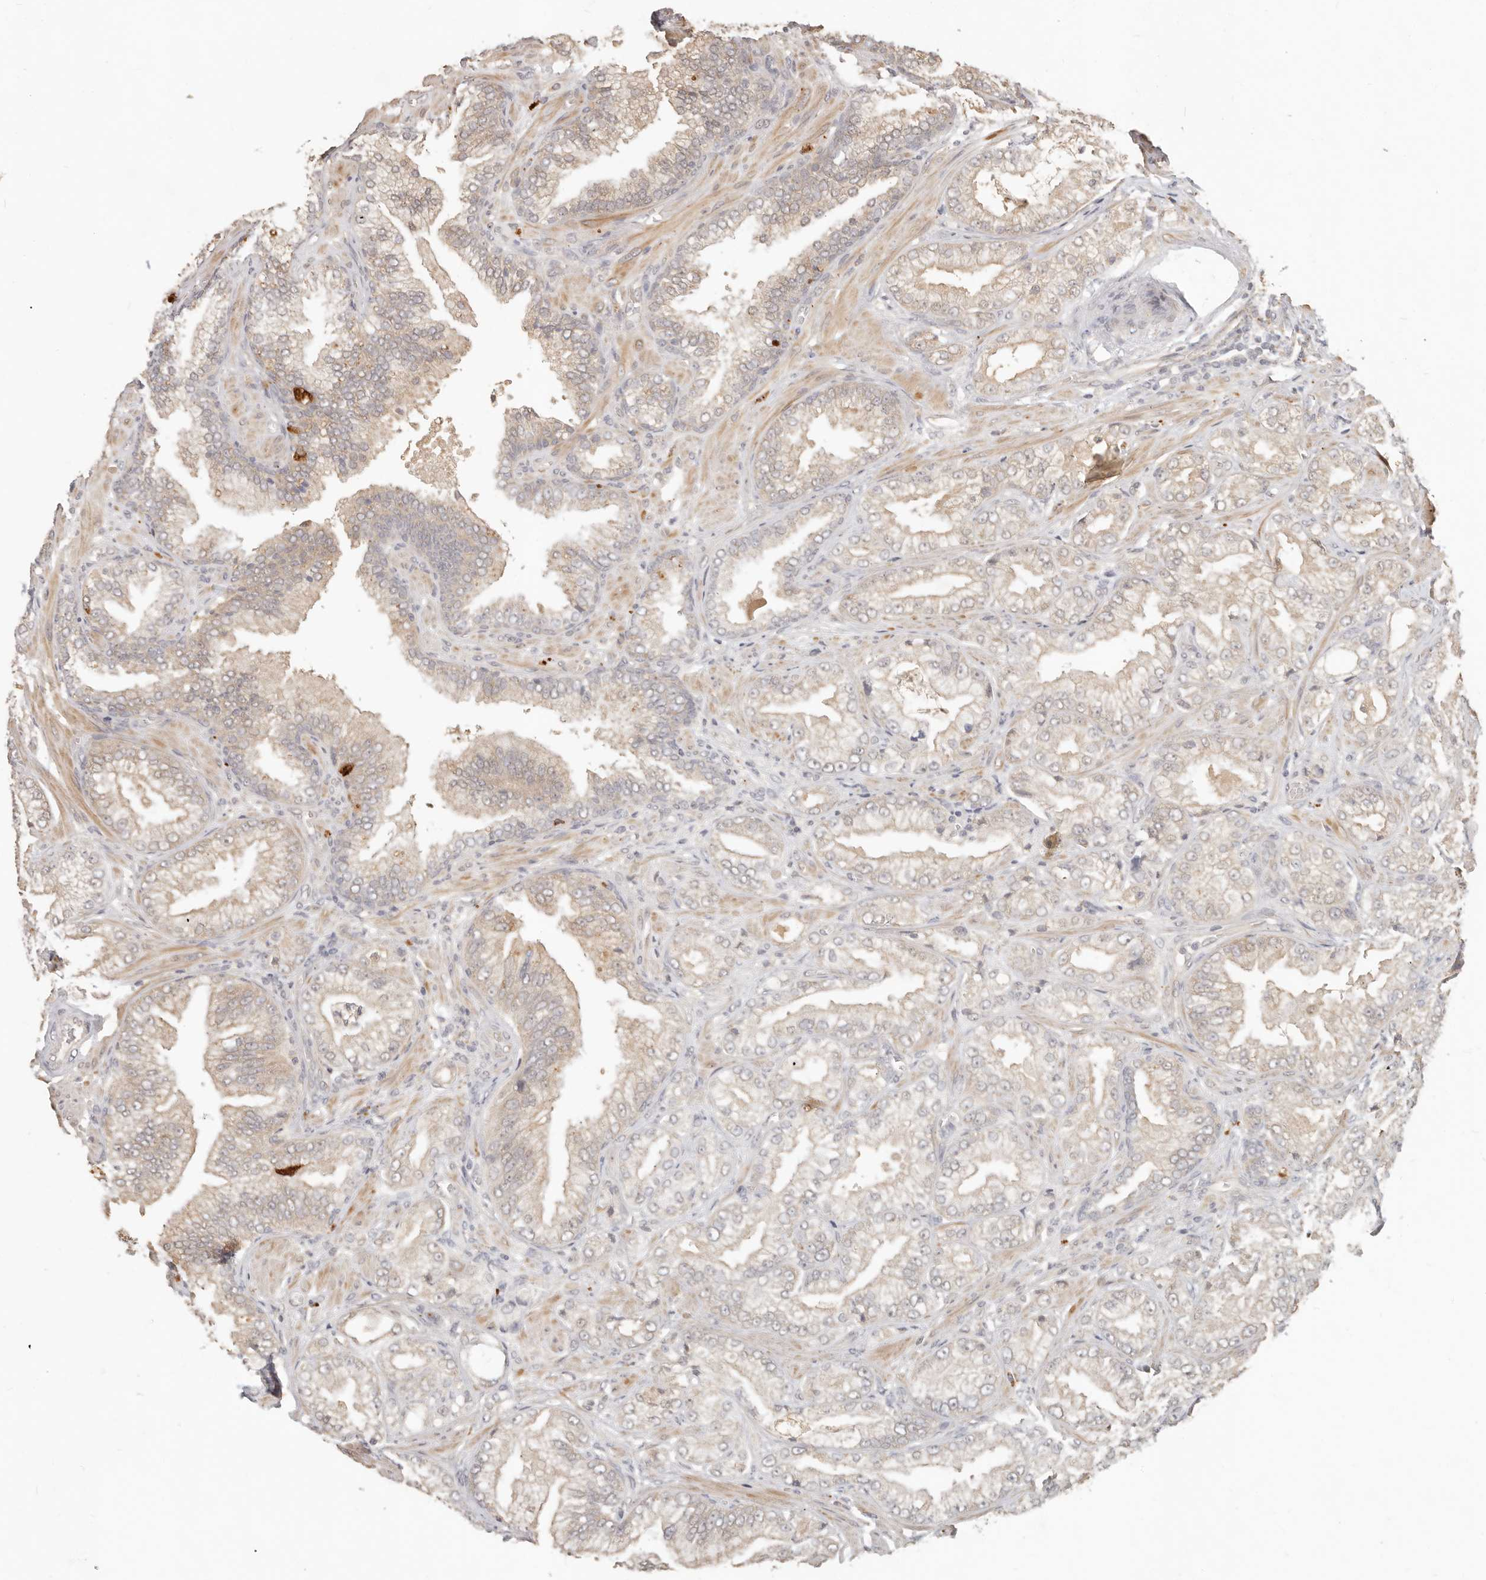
{"staining": {"intensity": "weak", "quantity": "<25%", "location": "cytoplasmic/membranous"}, "tissue": "prostate cancer", "cell_type": "Tumor cells", "image_type": "cancer", "snomed": [{"axis": "morphology", "description": "Adenocarcinoma, Low grade"}, {"axis": "topography", "description": "Prostate"}], "caption": "Tumor cells are negative for protein expression in human prostate cancer (adenocarcinoma (low-grade)). (DAB (3,3'-diaminobenzidine) IHC visualized using brightfield microscopy, high magnification).", "gene": "MTFR2", "patient": {"sex": "male", "age": 62}}